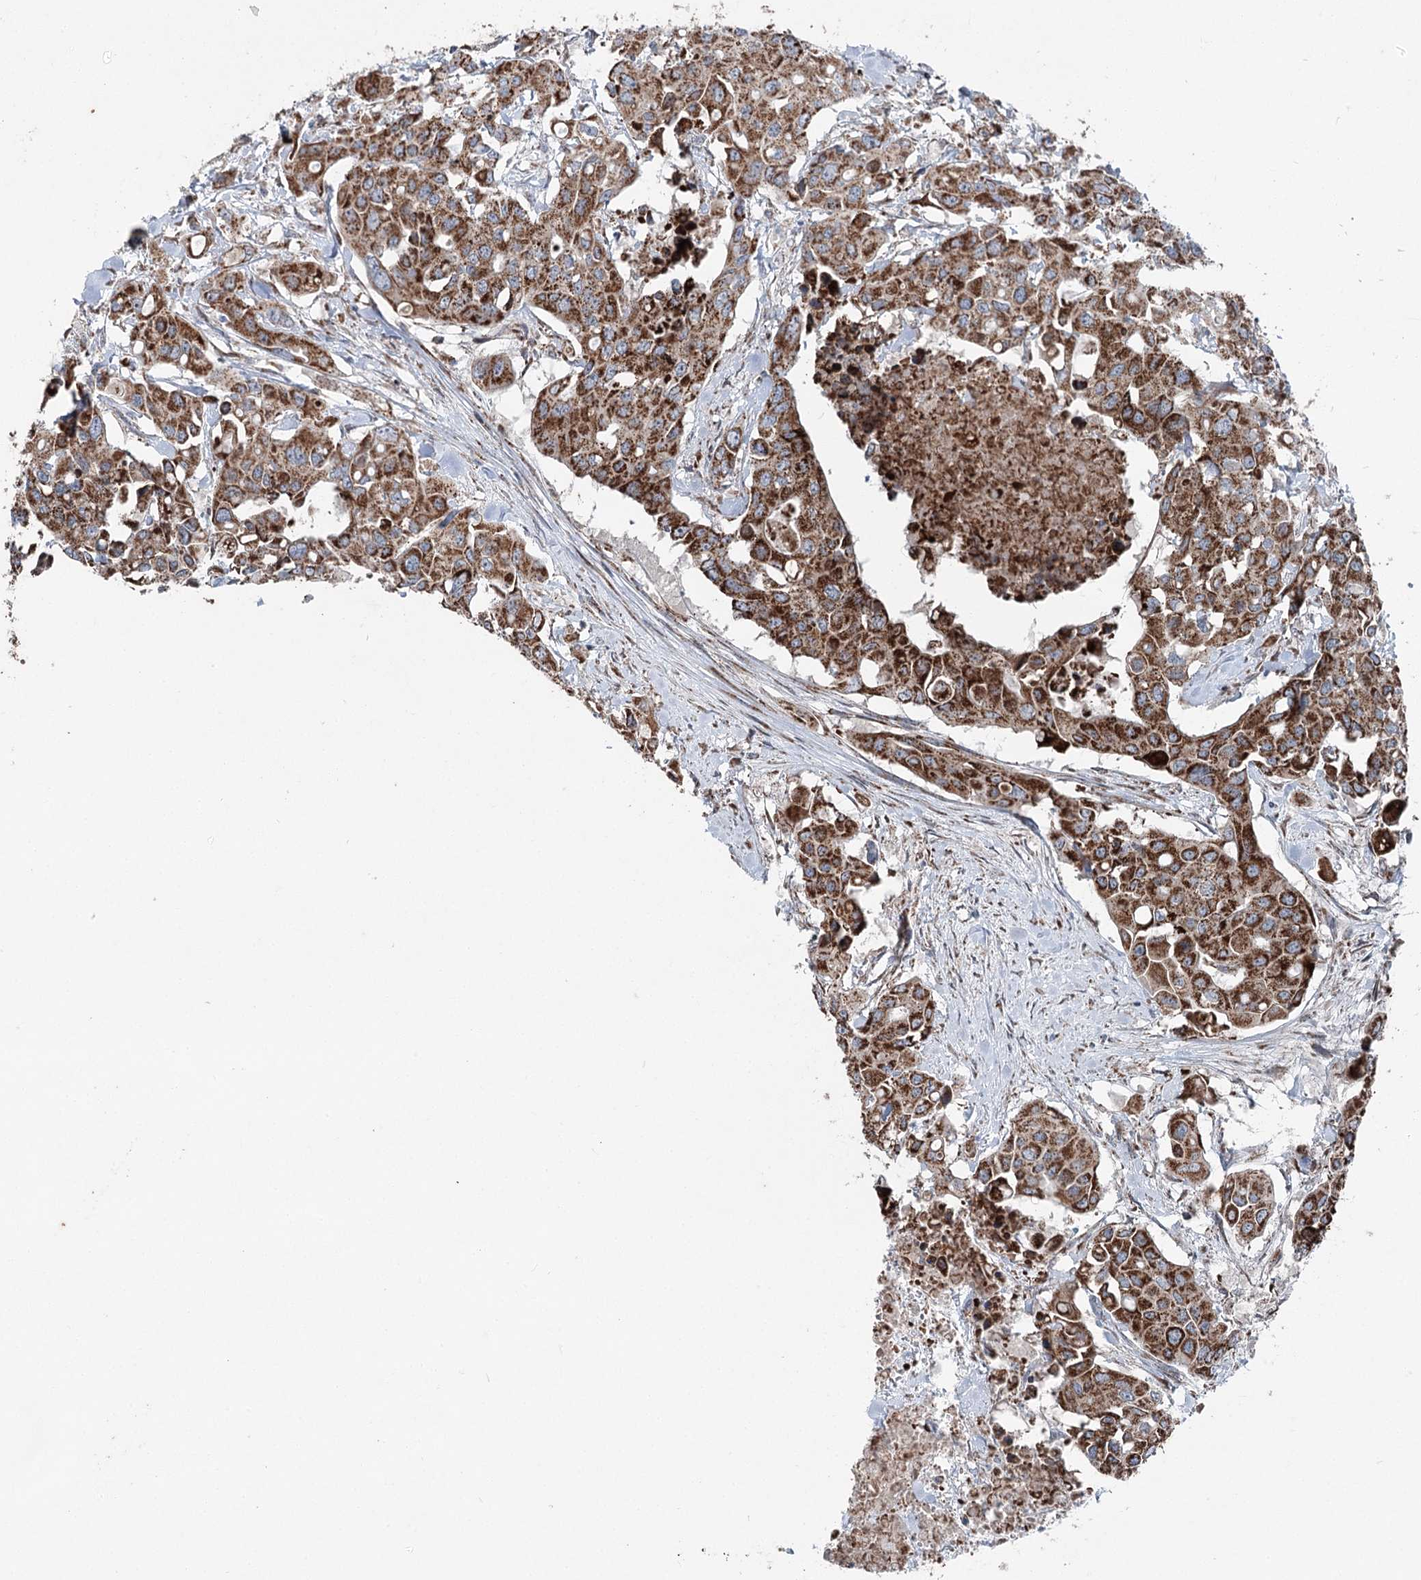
{"staining": {"intensity": "strong", "quantity": ">75%", "location": "cytoplasmic/membranous"}, "tissue": "colorectal cancer", "cell_type": "Tumor cells", "image_type": "cancer", "snomed": [{"axis": "morphology", "description": "Adenocarcinoma, NOS"}, {"axis": "topography", "description": "Colon"}], "caption": "This is an image of immunohistochemistry (IHC) staining of colorectal cancer, which shows strong positivity in the cytoplasmic/membranous of tumor cells.", "gene": "UCN3", "patient": {"sex": "male", "age": 77}}